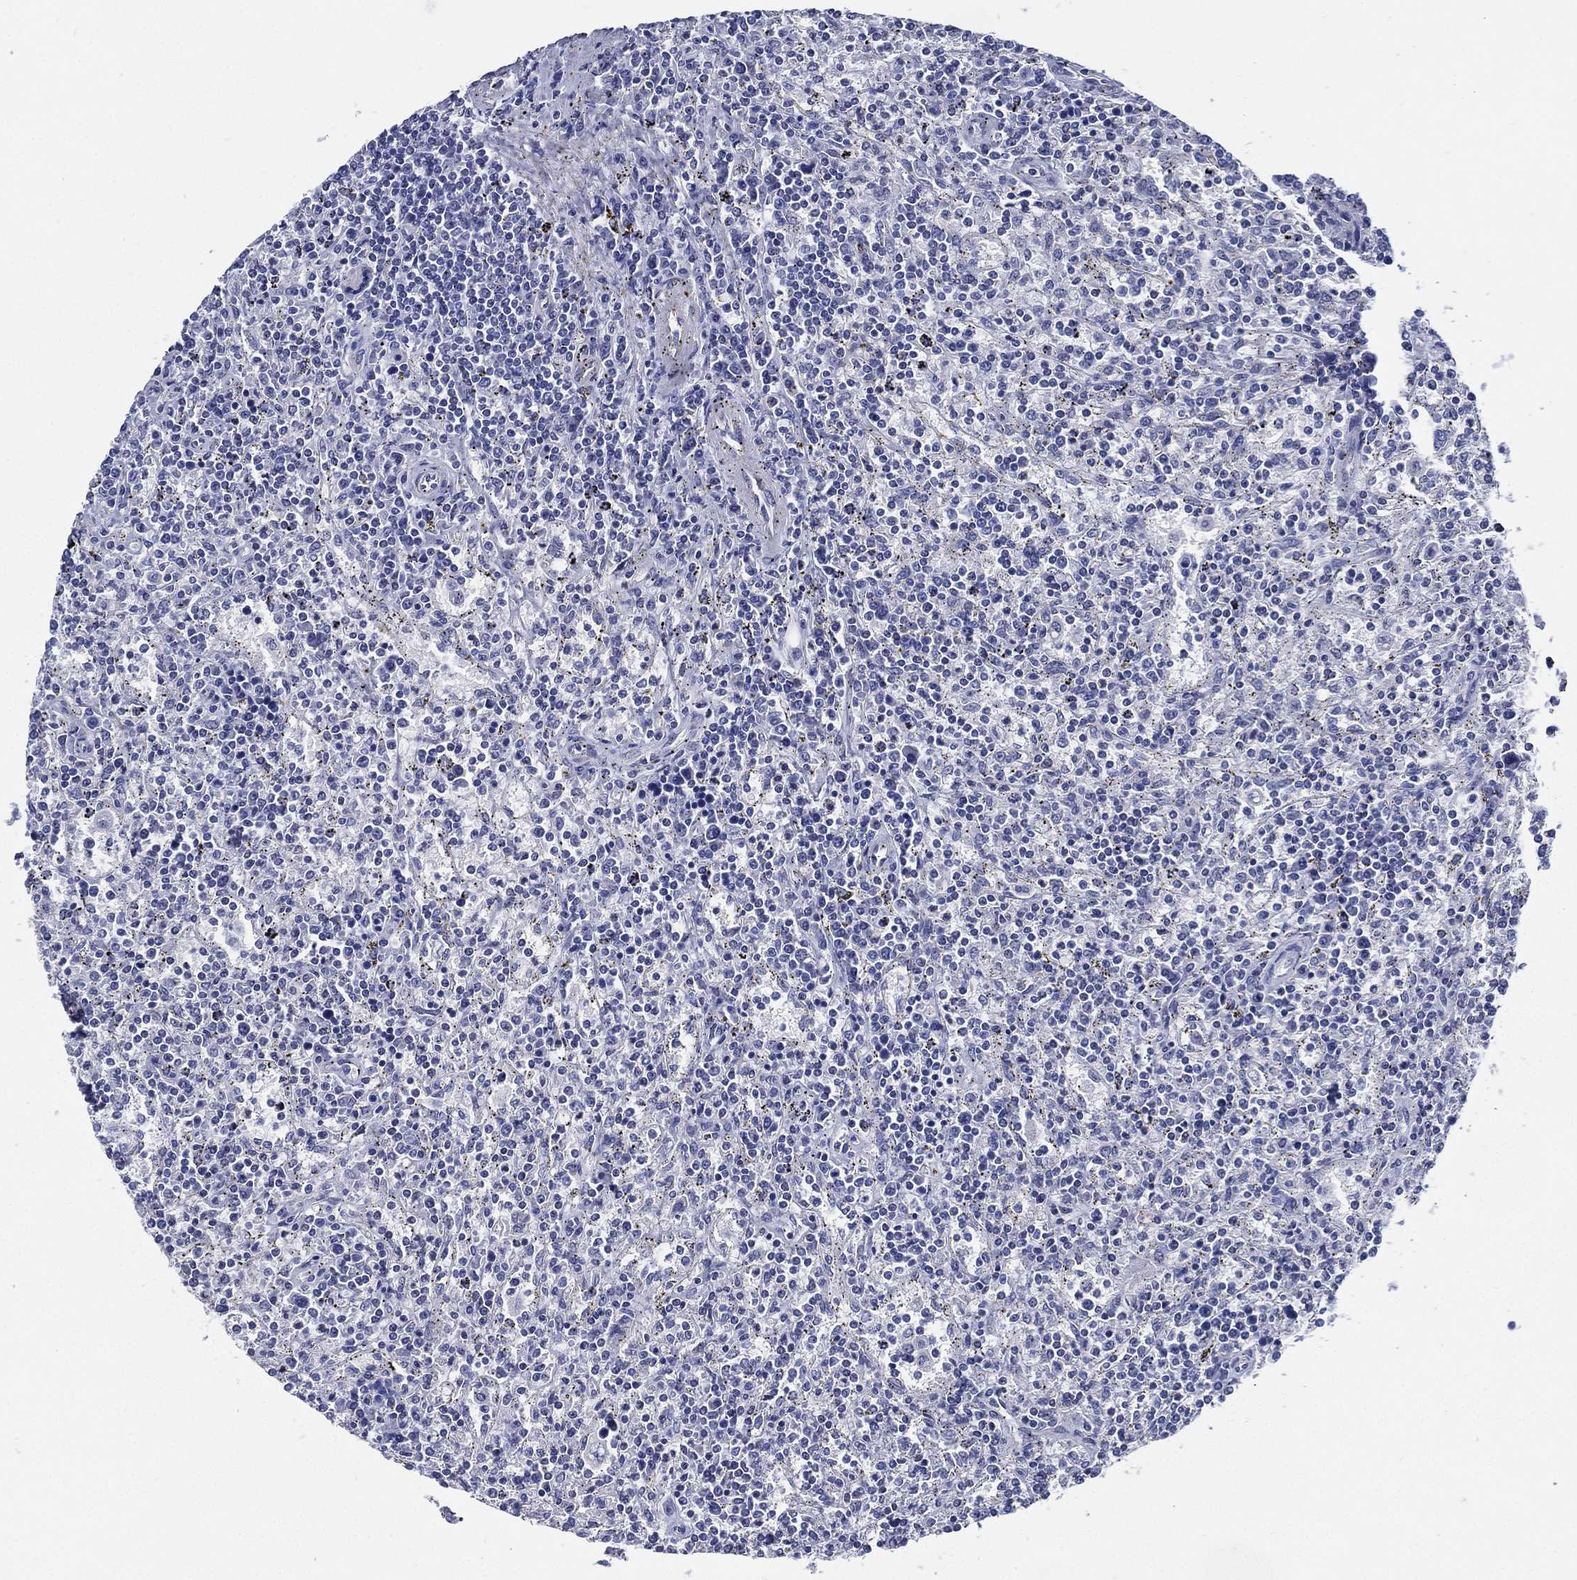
{"staining": {"intensity": "negative", "quantity": "none", "location": "none"}, "tissue": "lymphoma", "cell_type": "Tumor cells", "image_type": "cancer", "snomed": [{"axis": "morphology", "description": "Malignant lymphoma, non-Hodgkin's type, Low grade"}, {"axis": "topography", "description": "Spleen"}], "caption": "High magnification brightfield microscopy of low-grade malignant lymphoma, non-Hodgkin's type stained with DAB (brown) and counterstained with hematoxylin (blue): tumor cells show no significant staining. The staining is performed using DAB (3,3'-diaminobenzidine) brown chromogen with nuclei counter-stained in using hematoxylin.", "gene": "NEDD9", "patient": {"sex": "male", "age": 62}}